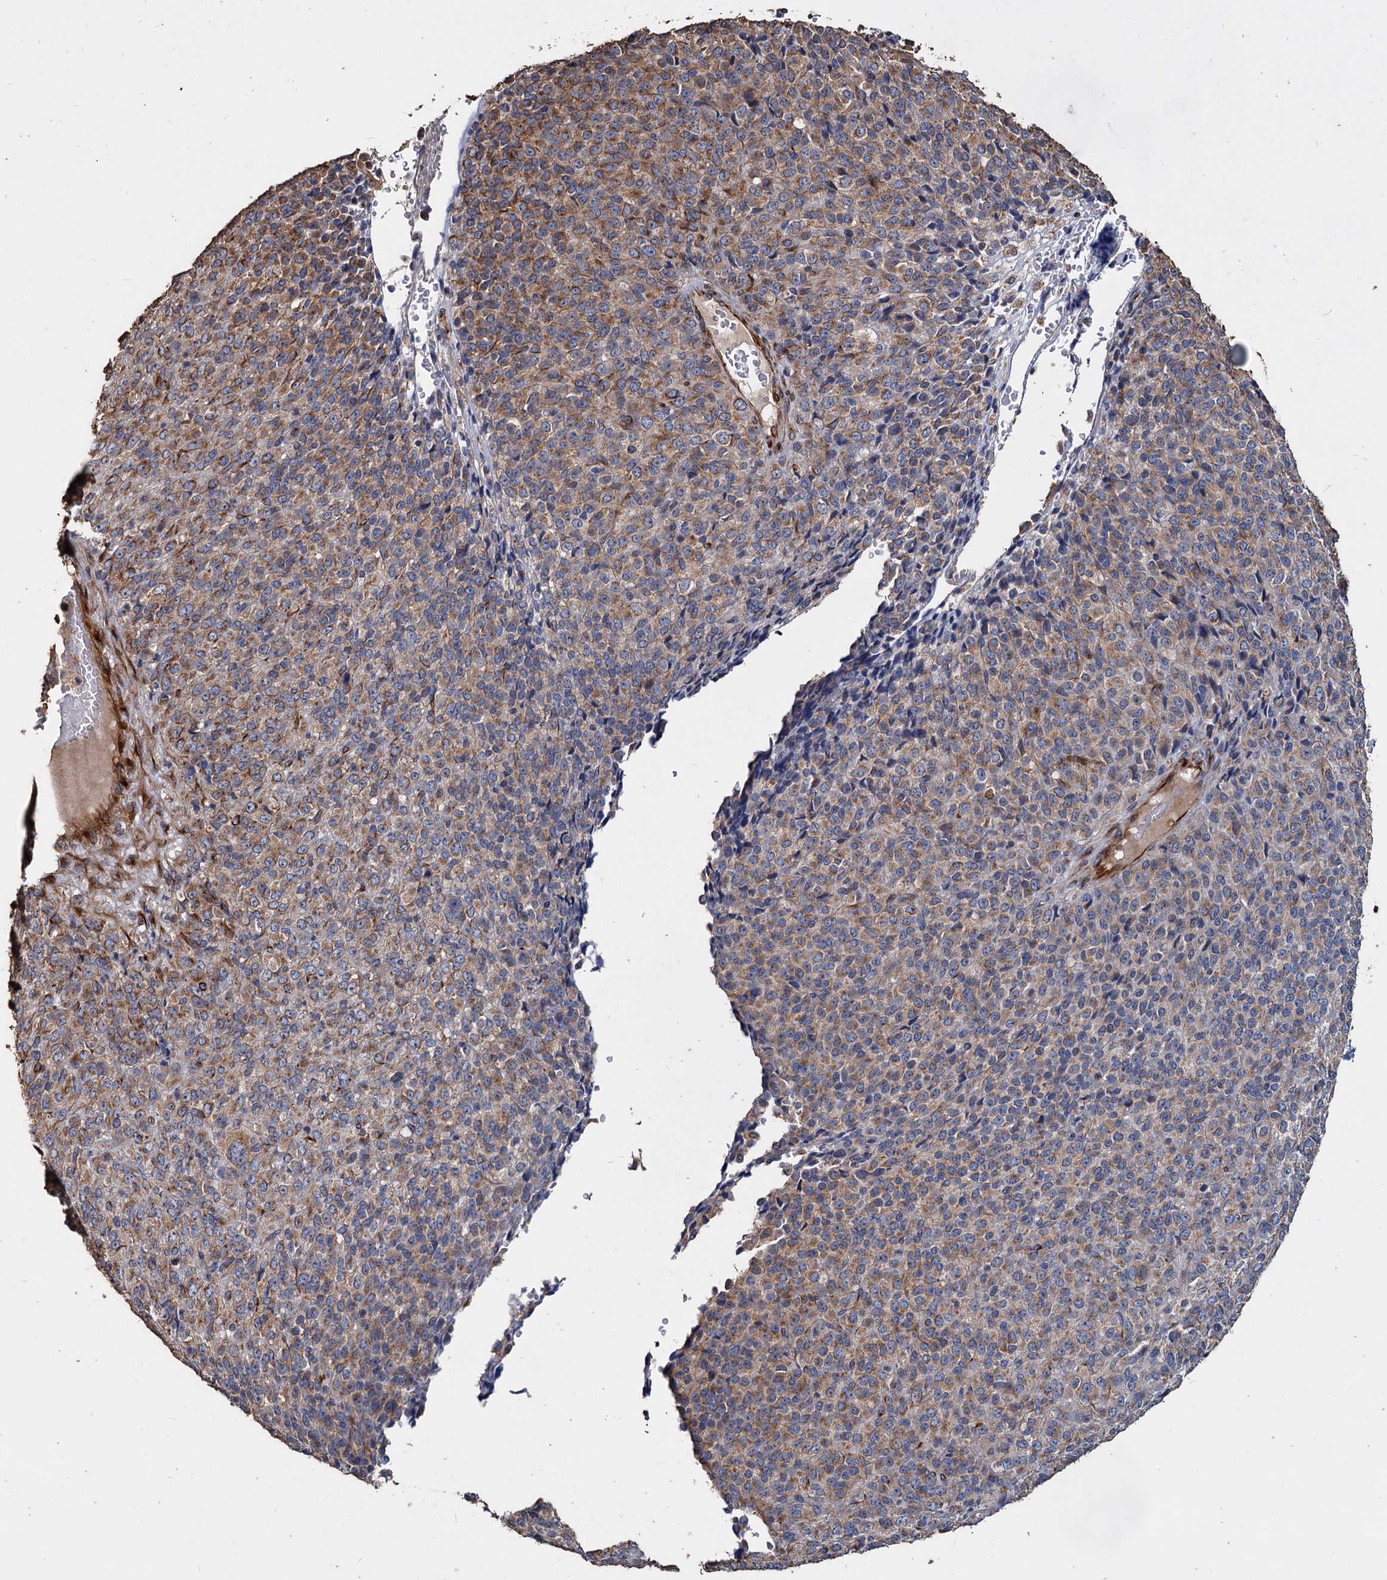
{"staining": {"intensity": "moderate", "quantity": "25%-75%", "location": "cytoplasmic/membranous"}, "tissue": "melanoma", "cell_type": "Tumor cells", "image_type": "cancer", "snomed": [{"axis": "morphology", "description": "Malignant melanoma, Metastatic site"}, {"axis": "topography", "description": "Brain"}], "caption": "Immunohistochemistry (IHC) (DAB (3,3'-diaminobenzidine)) staining of malignant melanoma (metastatic site) shows moderate cytoplasmic/membranous protein expression in approximately 25%-75% of tumor cells.", "gene": "DEPDC4", "patient": {"sex": "female", "age": 56}}